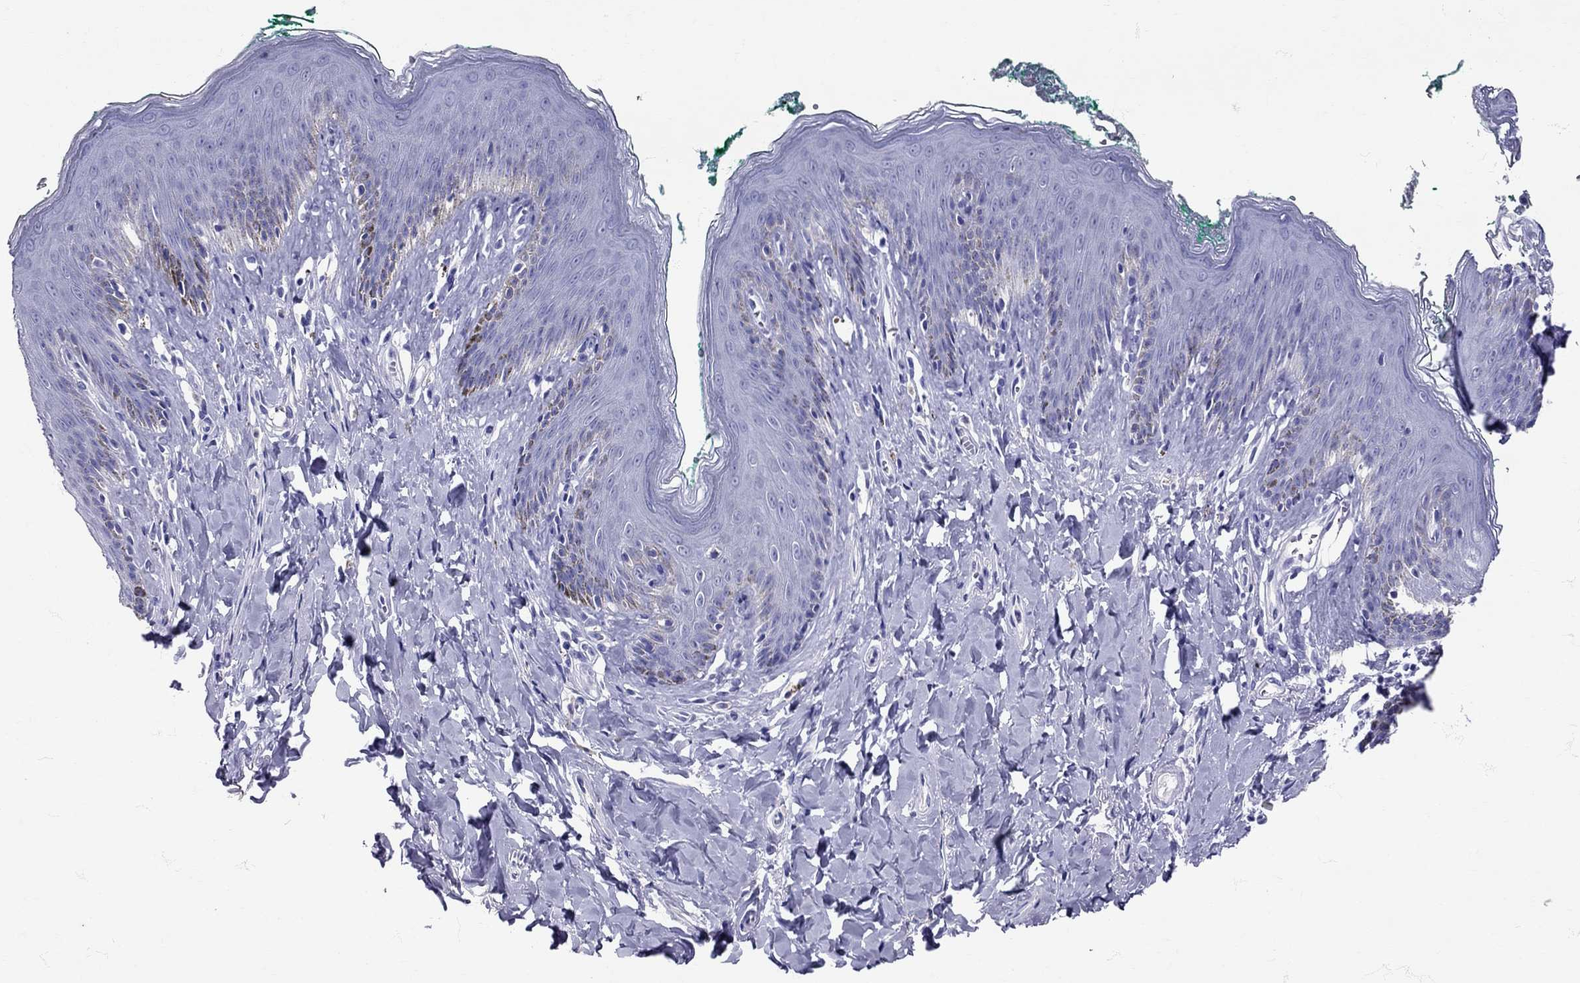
{"staining": {"intensity": "negative", "quantity": "none", "location": "none"}, "tissue": "skin", "cell_type": "Epidermal cells", "image_type": "normal", "snomed": [{"axis": "morphology", "description": "Normal tissue, NOS"}, {"axis": "topography", "description": "Vulva"}], "caption": "An image of skin stained for a protein displays no brown staining in epidermal cells. (DAB (3,3'-diaminobenzidine) immunohistochemistry (IHC), high magnification).", "gene": "AVP", "patient": {"sex": "female", "age": 66}}